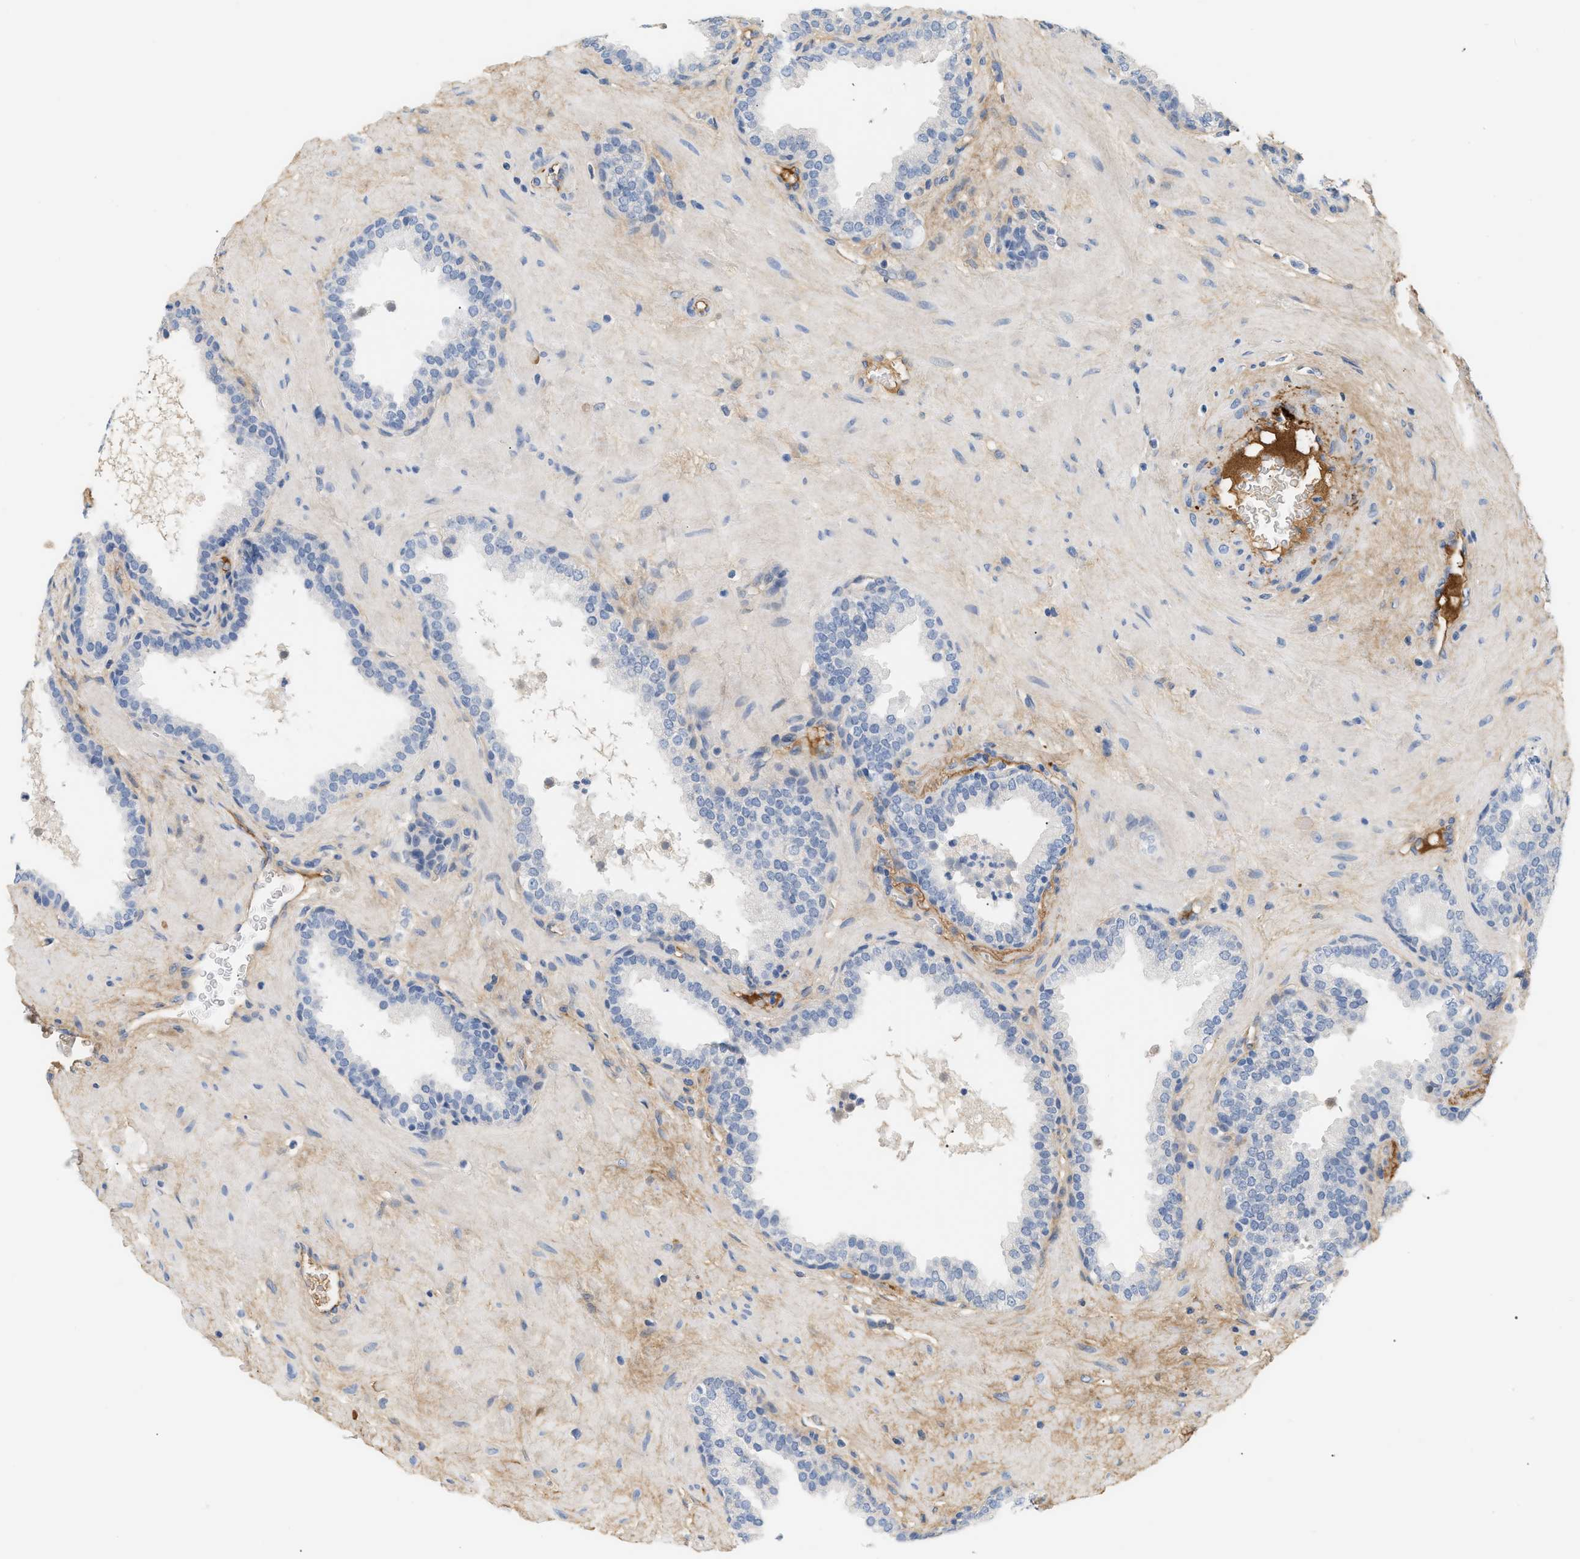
{"staining": {"intensity": "negative", "quantity": "none", "location": "none"}, "tissue": "prostate", "cell_type": "Glandular cells", "image_type": "normal", "snomed": [{"axis": "morphology", "description": "Normal tissue, NOS"}, {"axis": "topography", "description": "Prostate"}], "caption": "Image shows no significant protein expression in glandular cells of benign prostate. The staining was performed using DAB to visualize the protein expression in brown, while the nuclei were stained in blue with hematoxylin (Magnification: 20x).", "gene": "CFH", "patient": {"sex": "male", "age": 51}}